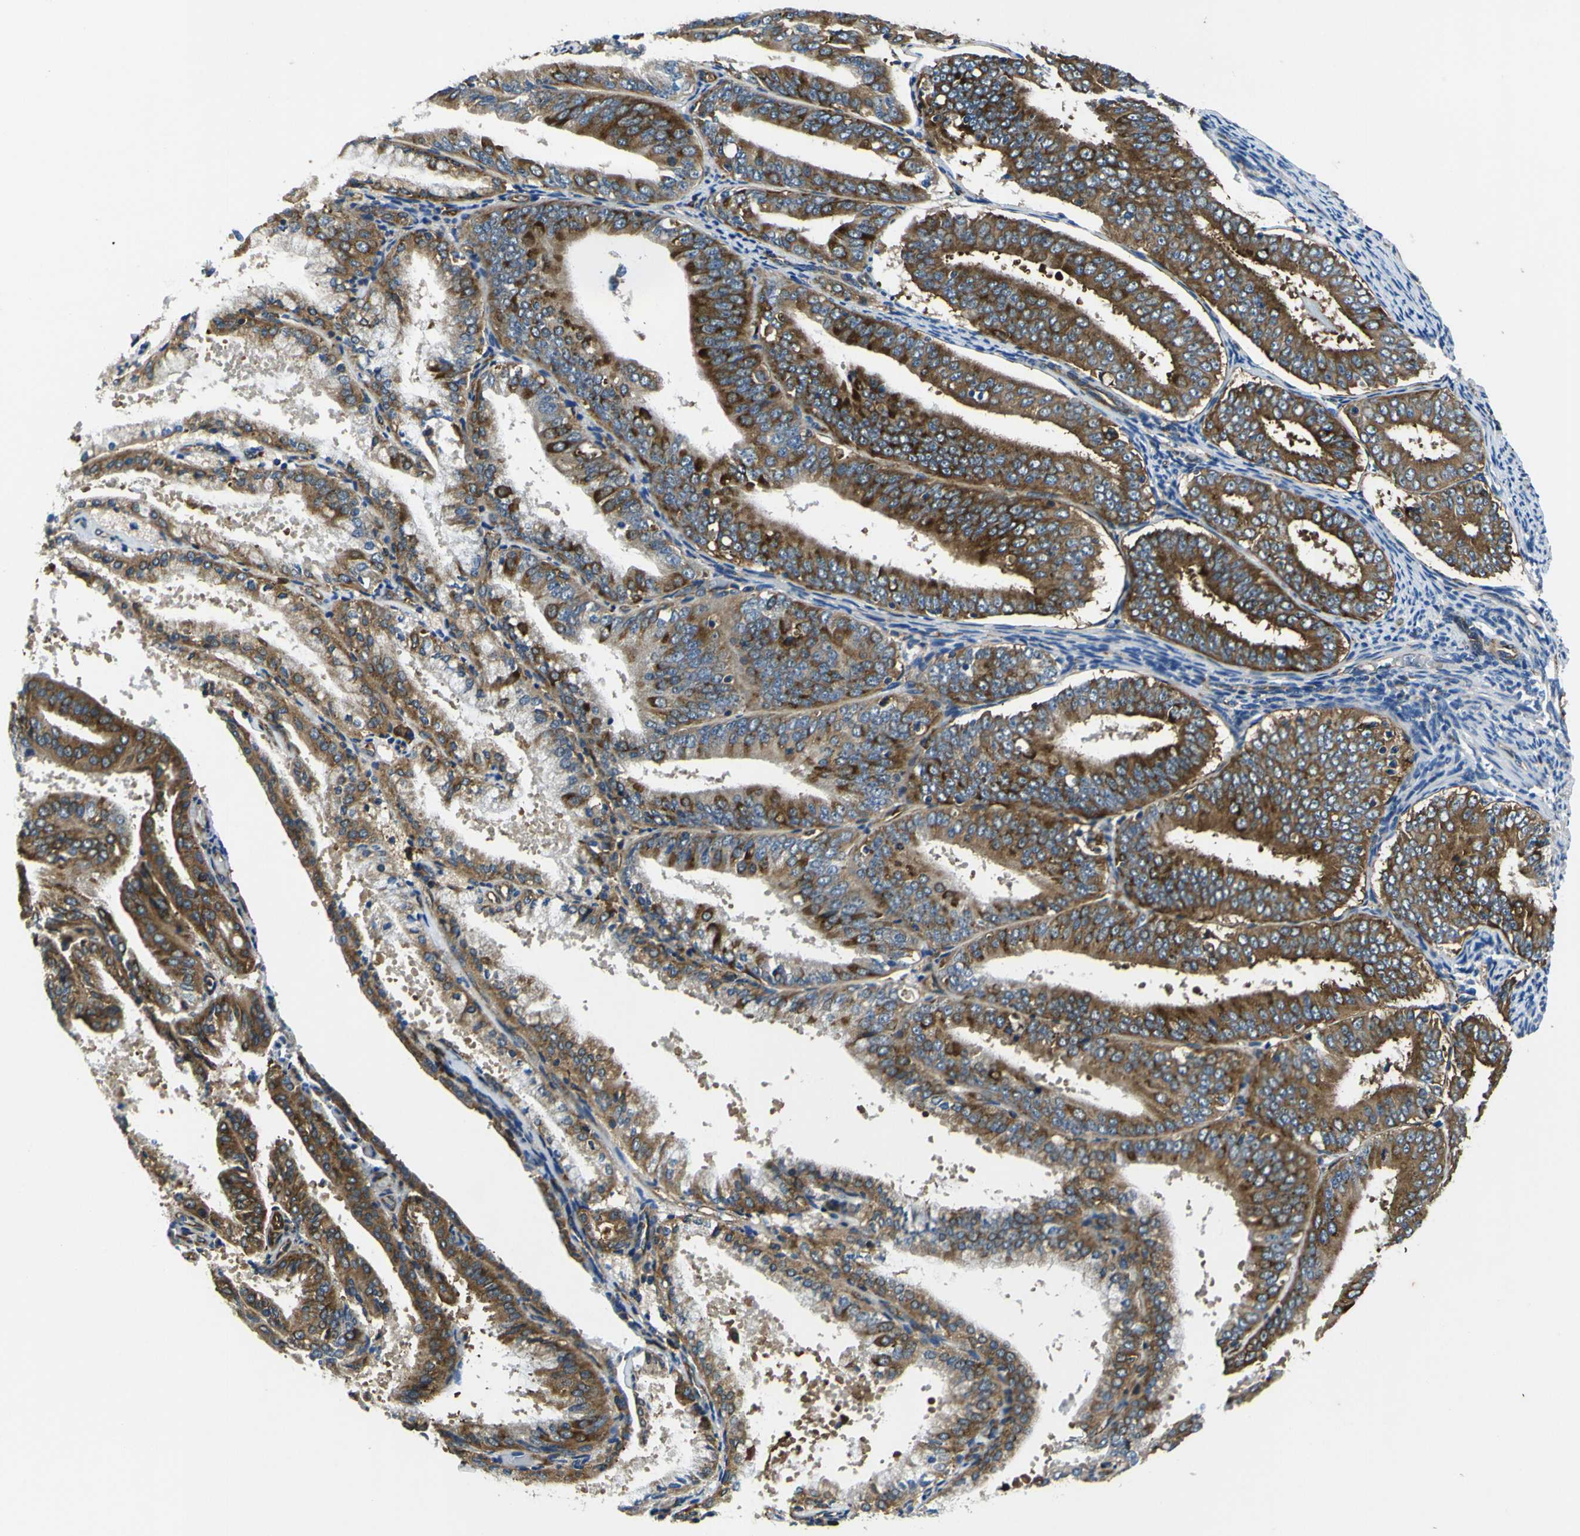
{"staining": {"intensity": "moderate", "quantity": ">75%", "location": "cytoplasmic/membranous"}, "tissue": "endometrial cancer", "cell_type": "Tumor cells", "image_type": "cancer", "snomed": [{"axis": "morphology", "description": "Adenocarcinoma, NOS"}, {"axis": "topography", "description": "Endometrium"}], "caption": "Moderate cytoplasmic/membranous positivity is identified in approximately >75% of tumor cells in endometrial cancer (adenocarcinoma).", "gene": "RPSA", "patient": {"sex": "female", "age": 63}}